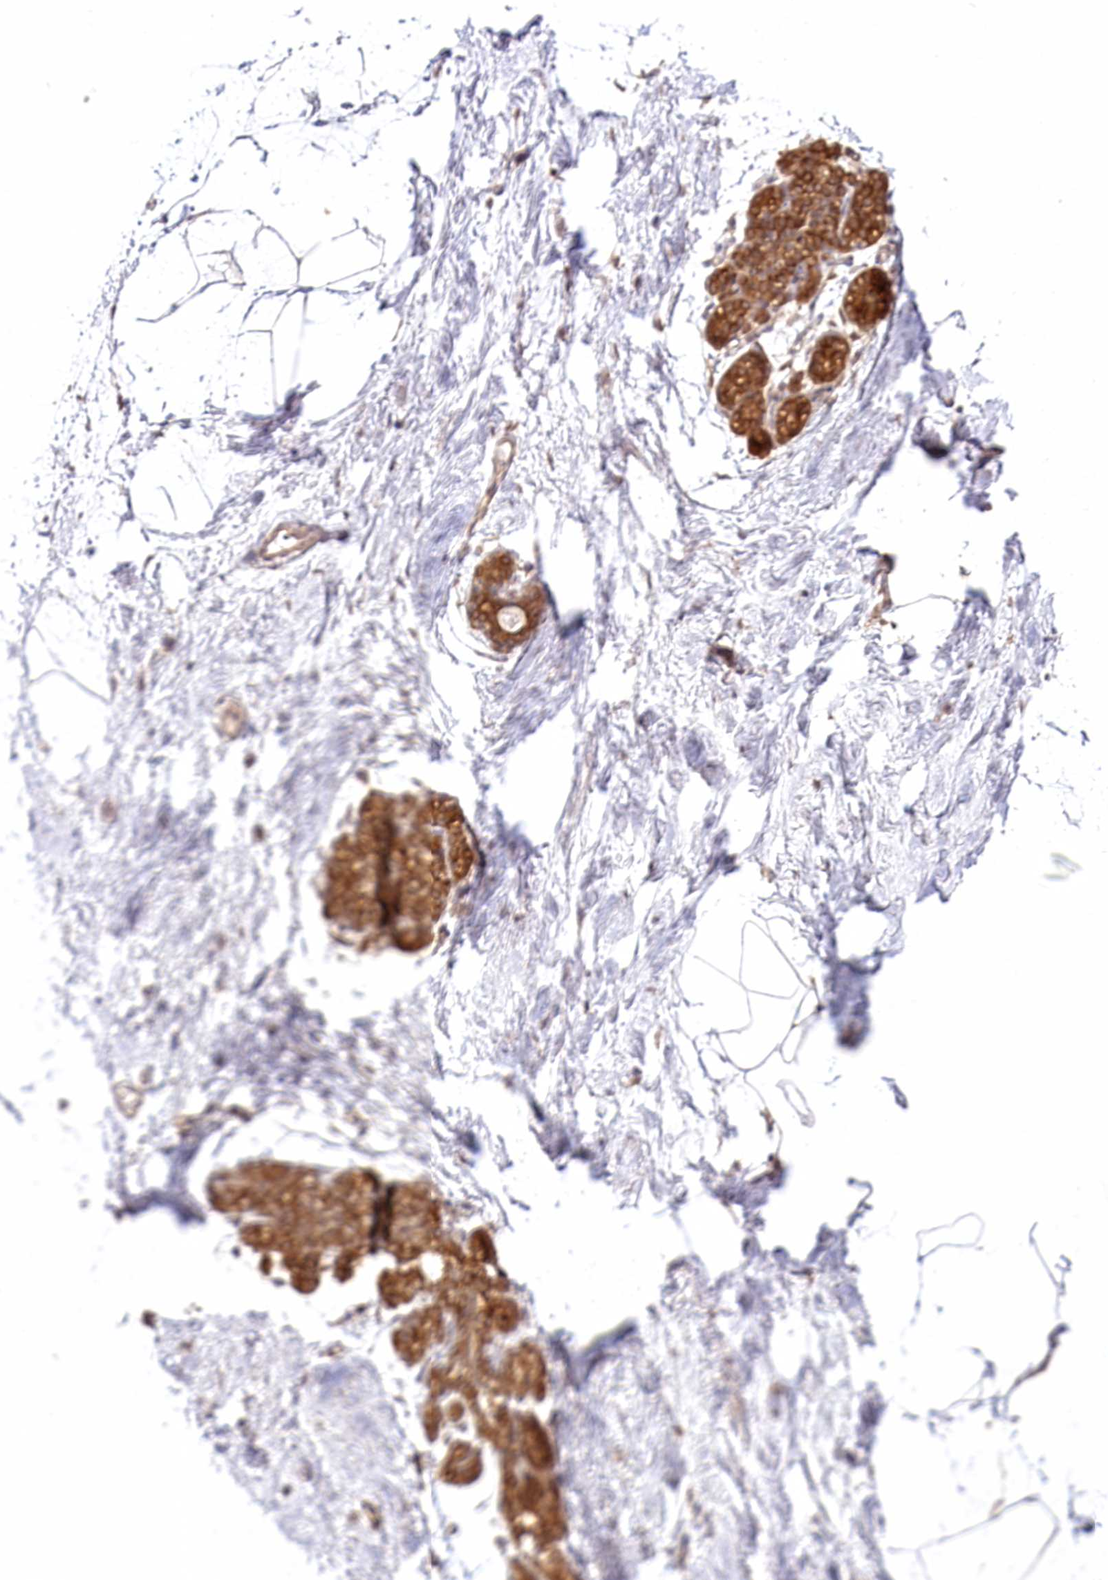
{"staining": {"intensity": "negative", "quantity": "none", "location": "none"}, "tissue": "breast", "cell_type": "Adipocytes", "image_type": "normal", "snomed": [{"axis": "morphology", "description": "Normal tissue, NOS"}, {"axis": "topography", "description": "Breast"}], "caption": "Adipocytes are negative for brown protein staining in normal breast. (DAB (3,3'-diaminobenzidine) immunohistochemistry with hematoxylin counter stain).", "gene": "INPP4B", "patient": {"sex": "female", "age": 62}}